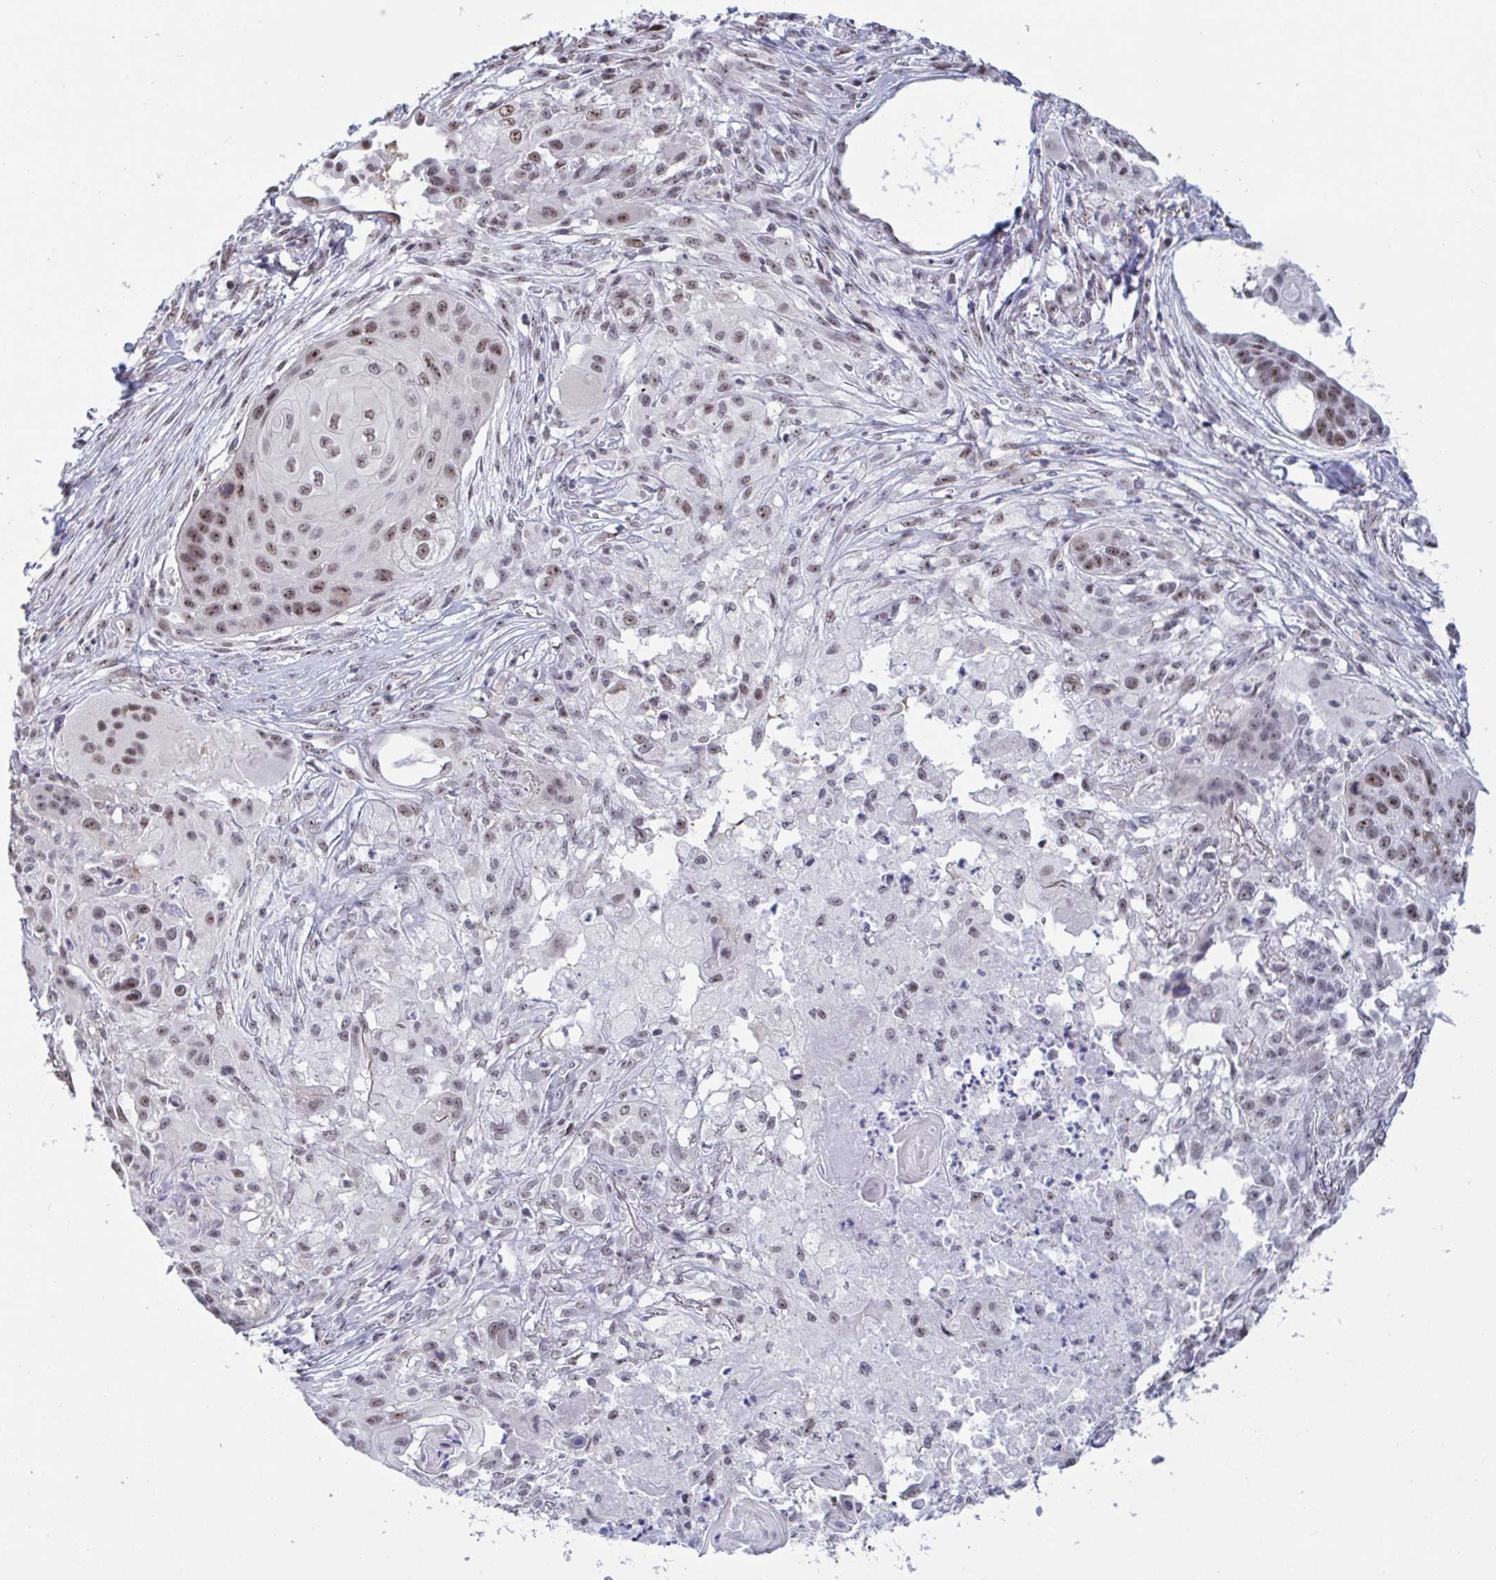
{"staining": {"intensity": "moderate", "quantity": "25%-75%", "location": "nuclear"}, "tissue": "lung cancer", "cell_type": "Tumor cells", "image_type": "cancer", "snomed": [{"axis": "morphology", "description": "Squamous cell carcinoma, NOS"}, {"axis": "topography", "description": "Lung"}], "caption": "Human lung cancer (squamous cell carcinoma) stained with a brown dye shows moderate nuclear positive positivity in about 25%-75% of tumor cells.", "gene": "SUPT16H", "patient": {"sex": "male", "age": 71}}